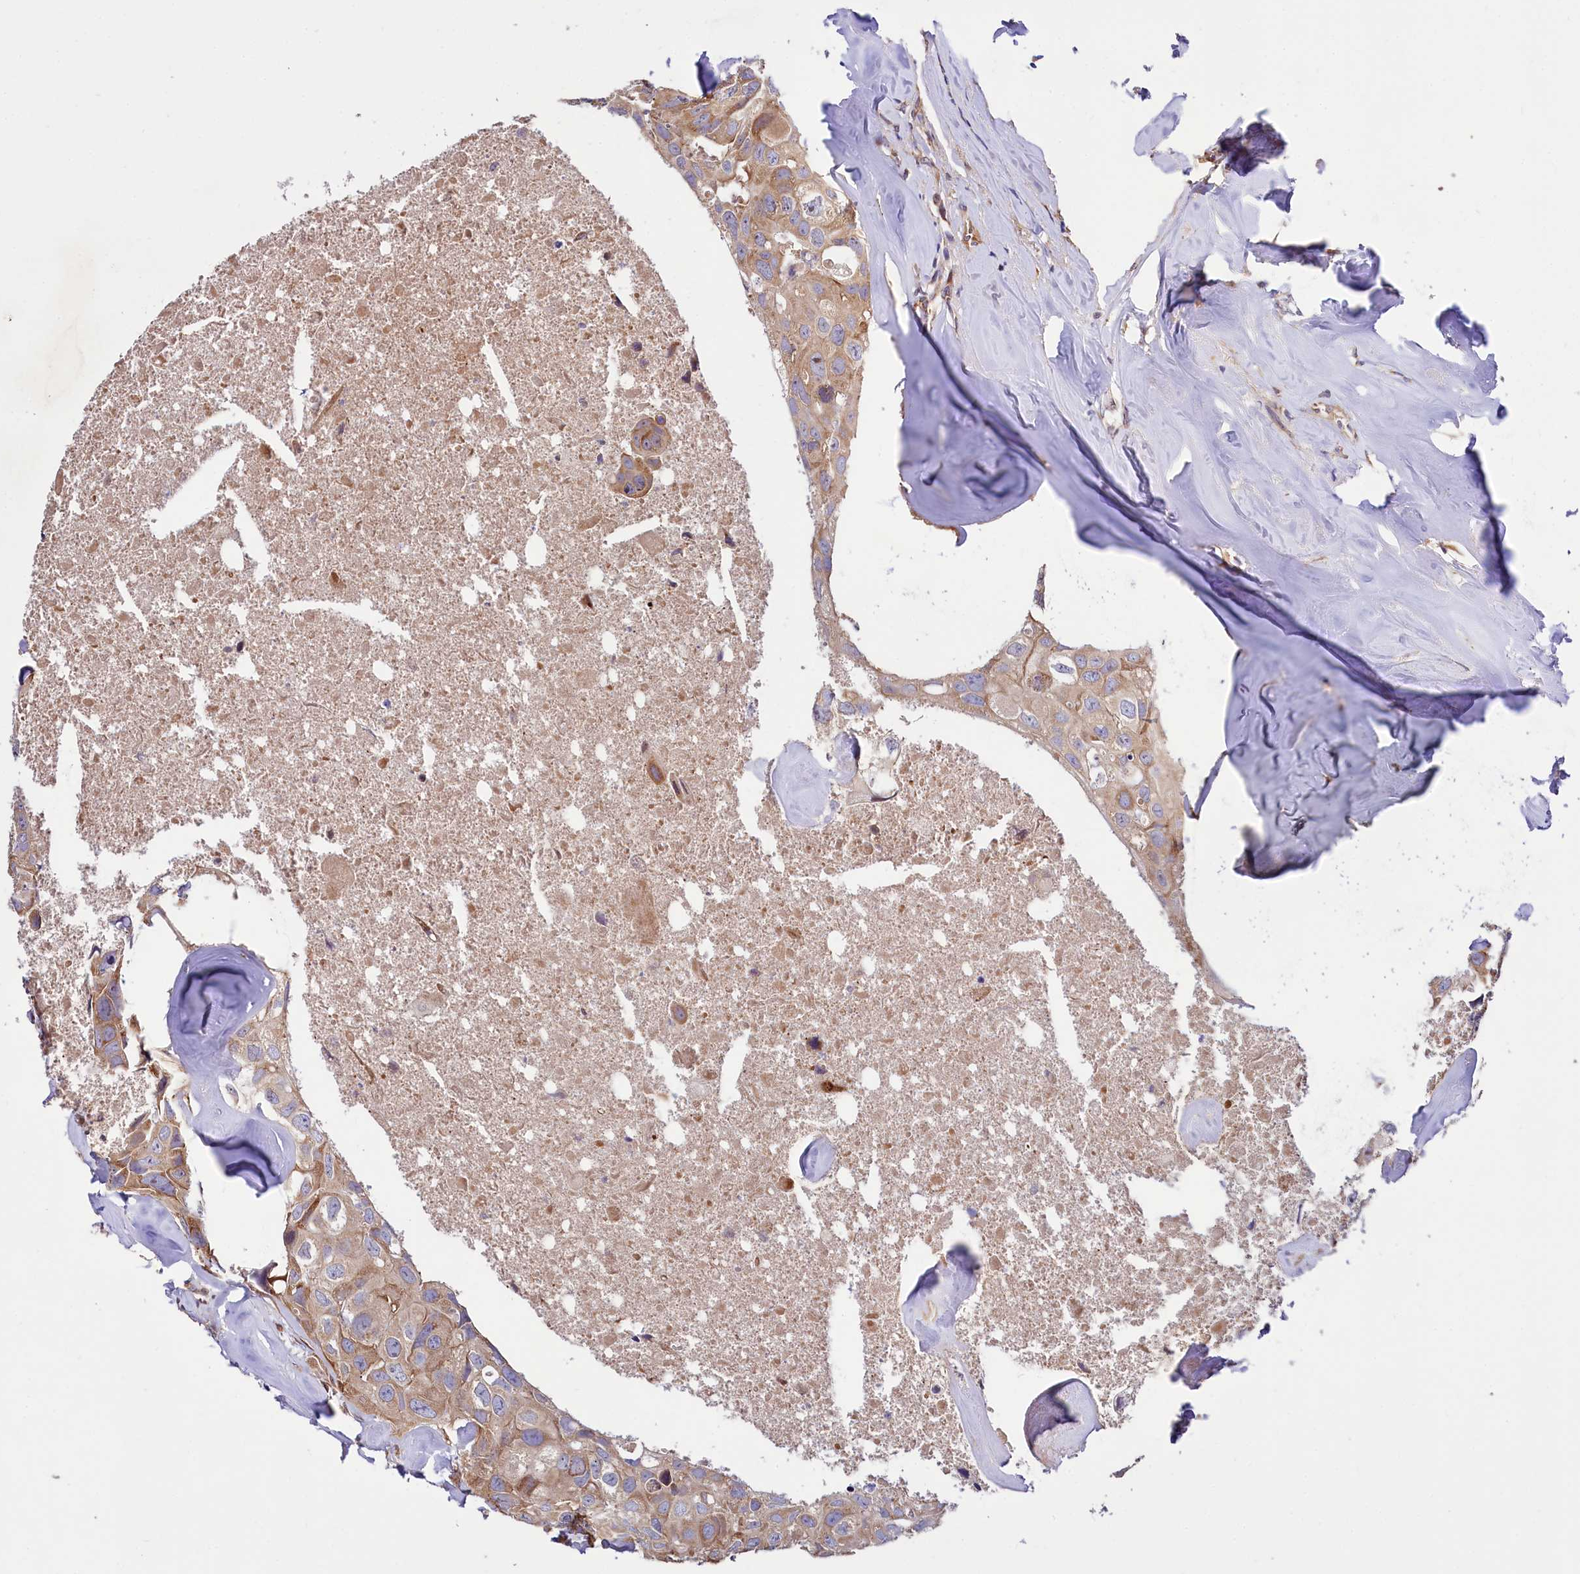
{"staining": {"intensity": "moderate", "quantity": ">75%", "location": "cytoplasmic/membranous"}, "tissue": "head and neck cancer", "cell_type": "Tumor cells", "image_type": "cancer", "snomed": [{"axis": "morphology", "description": "Adenocarcinoma, NOS"}, {"axis": "morphology", "description": "Adenocarcinoma, metastatic, NOS"}, {"axis": "topography", "description": "Head-Neck"}], "caption": "Head and neck adenocarcinoma stained for a protein (brown) shows moderate cytoplasmic/membranous positive expression in about >75% of tumor cells.", "gene": "PDZRN3", "patient": {"sex": "male", "age": 75}}